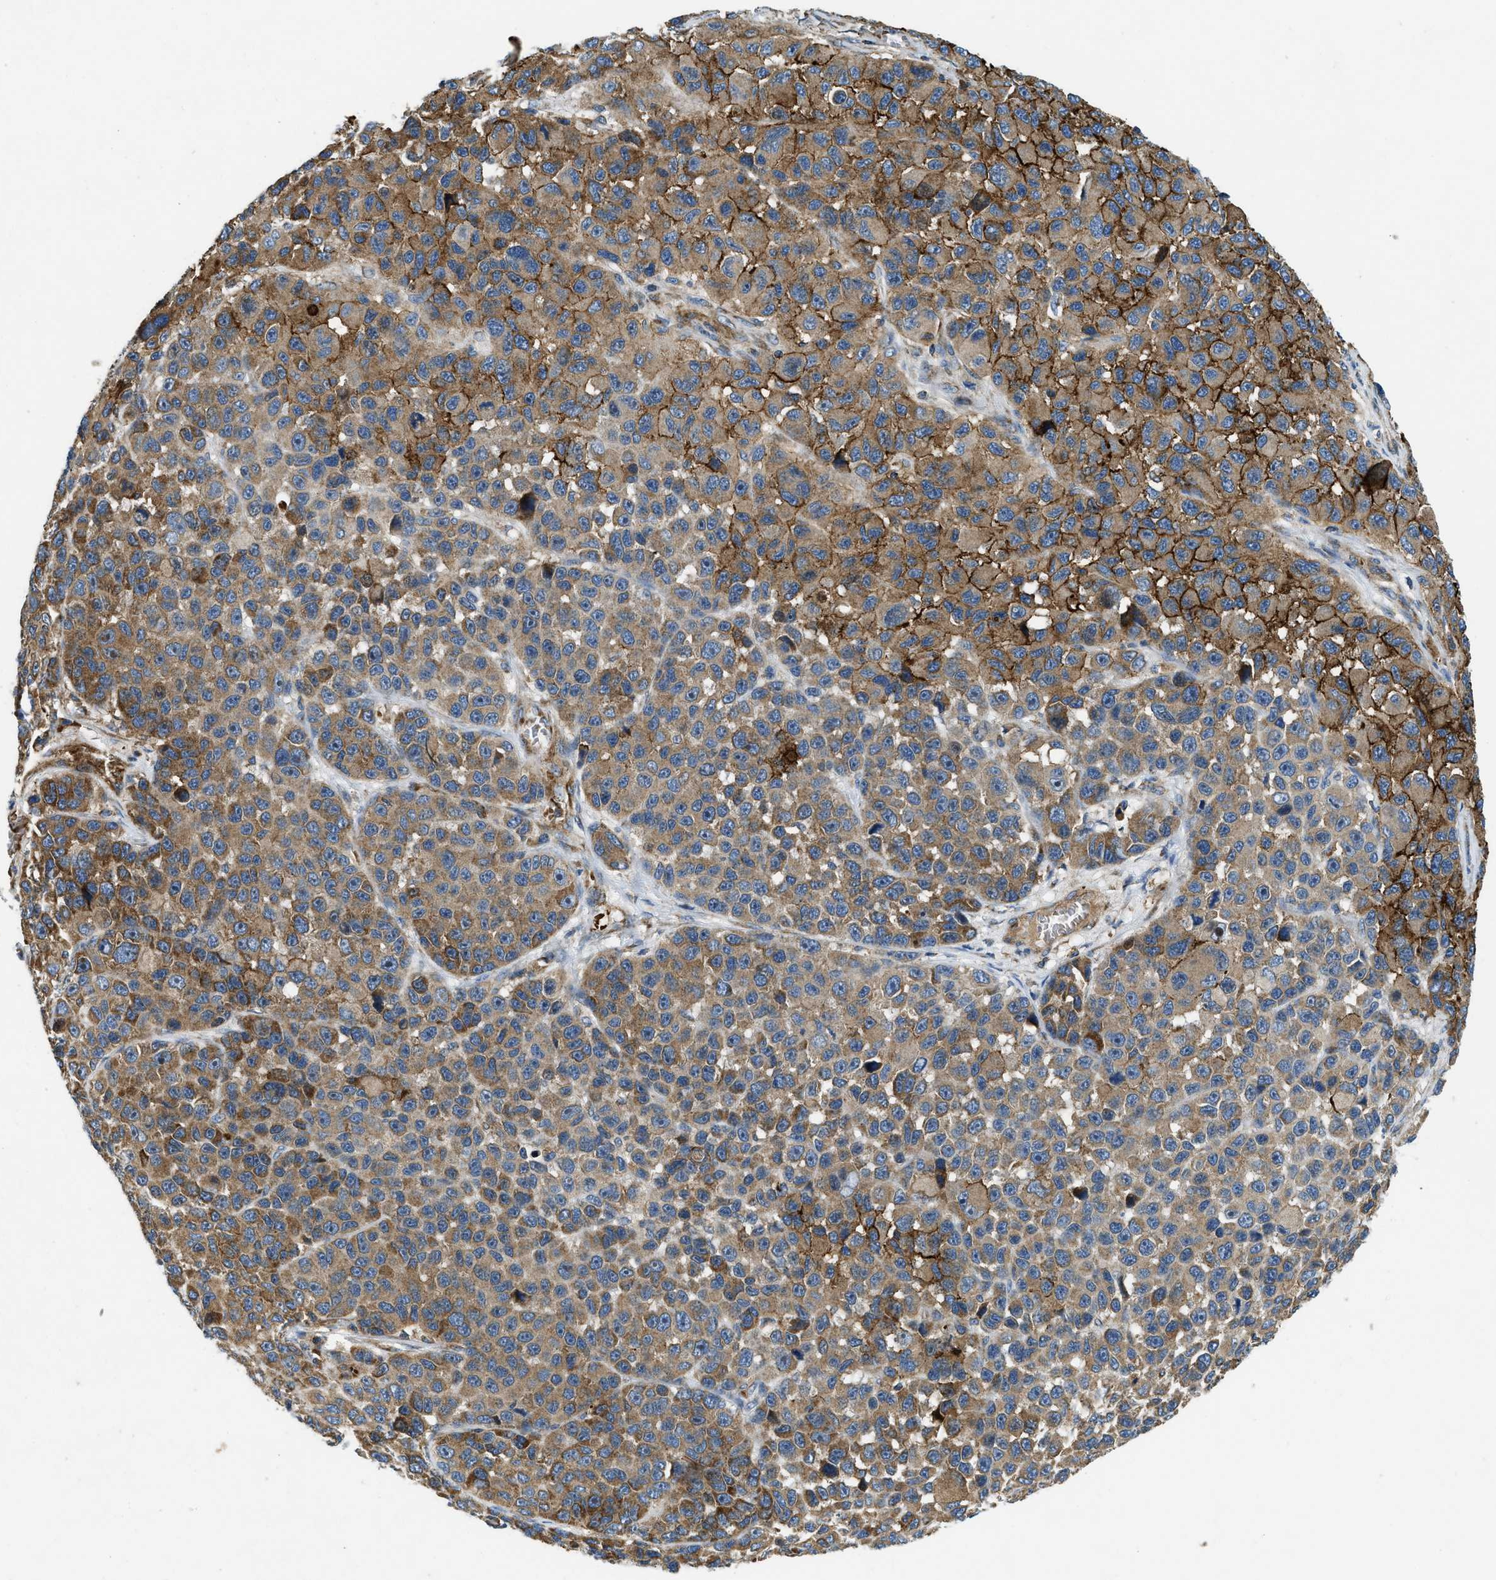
{"staining": {"intensity": "moderate", "quantity": ">75%", "location": "cytoplasmic/membranous"}, "tissue": "melanoma", "cell_type": "Tumor cells", "image_type": "cancer", "snomed": [{"axis": "morphology", "description": "Malignant melanoma, NOS"}, {"axis": "topography", "description": "Skin"}], "caption": "An image of malignant melanoma stained for a protein exhibits moderate cytoplasmic/membranous brown staining in tumor cells.", "gene": "CSPG4", "patient": {"sex": "male", "age": 53}}